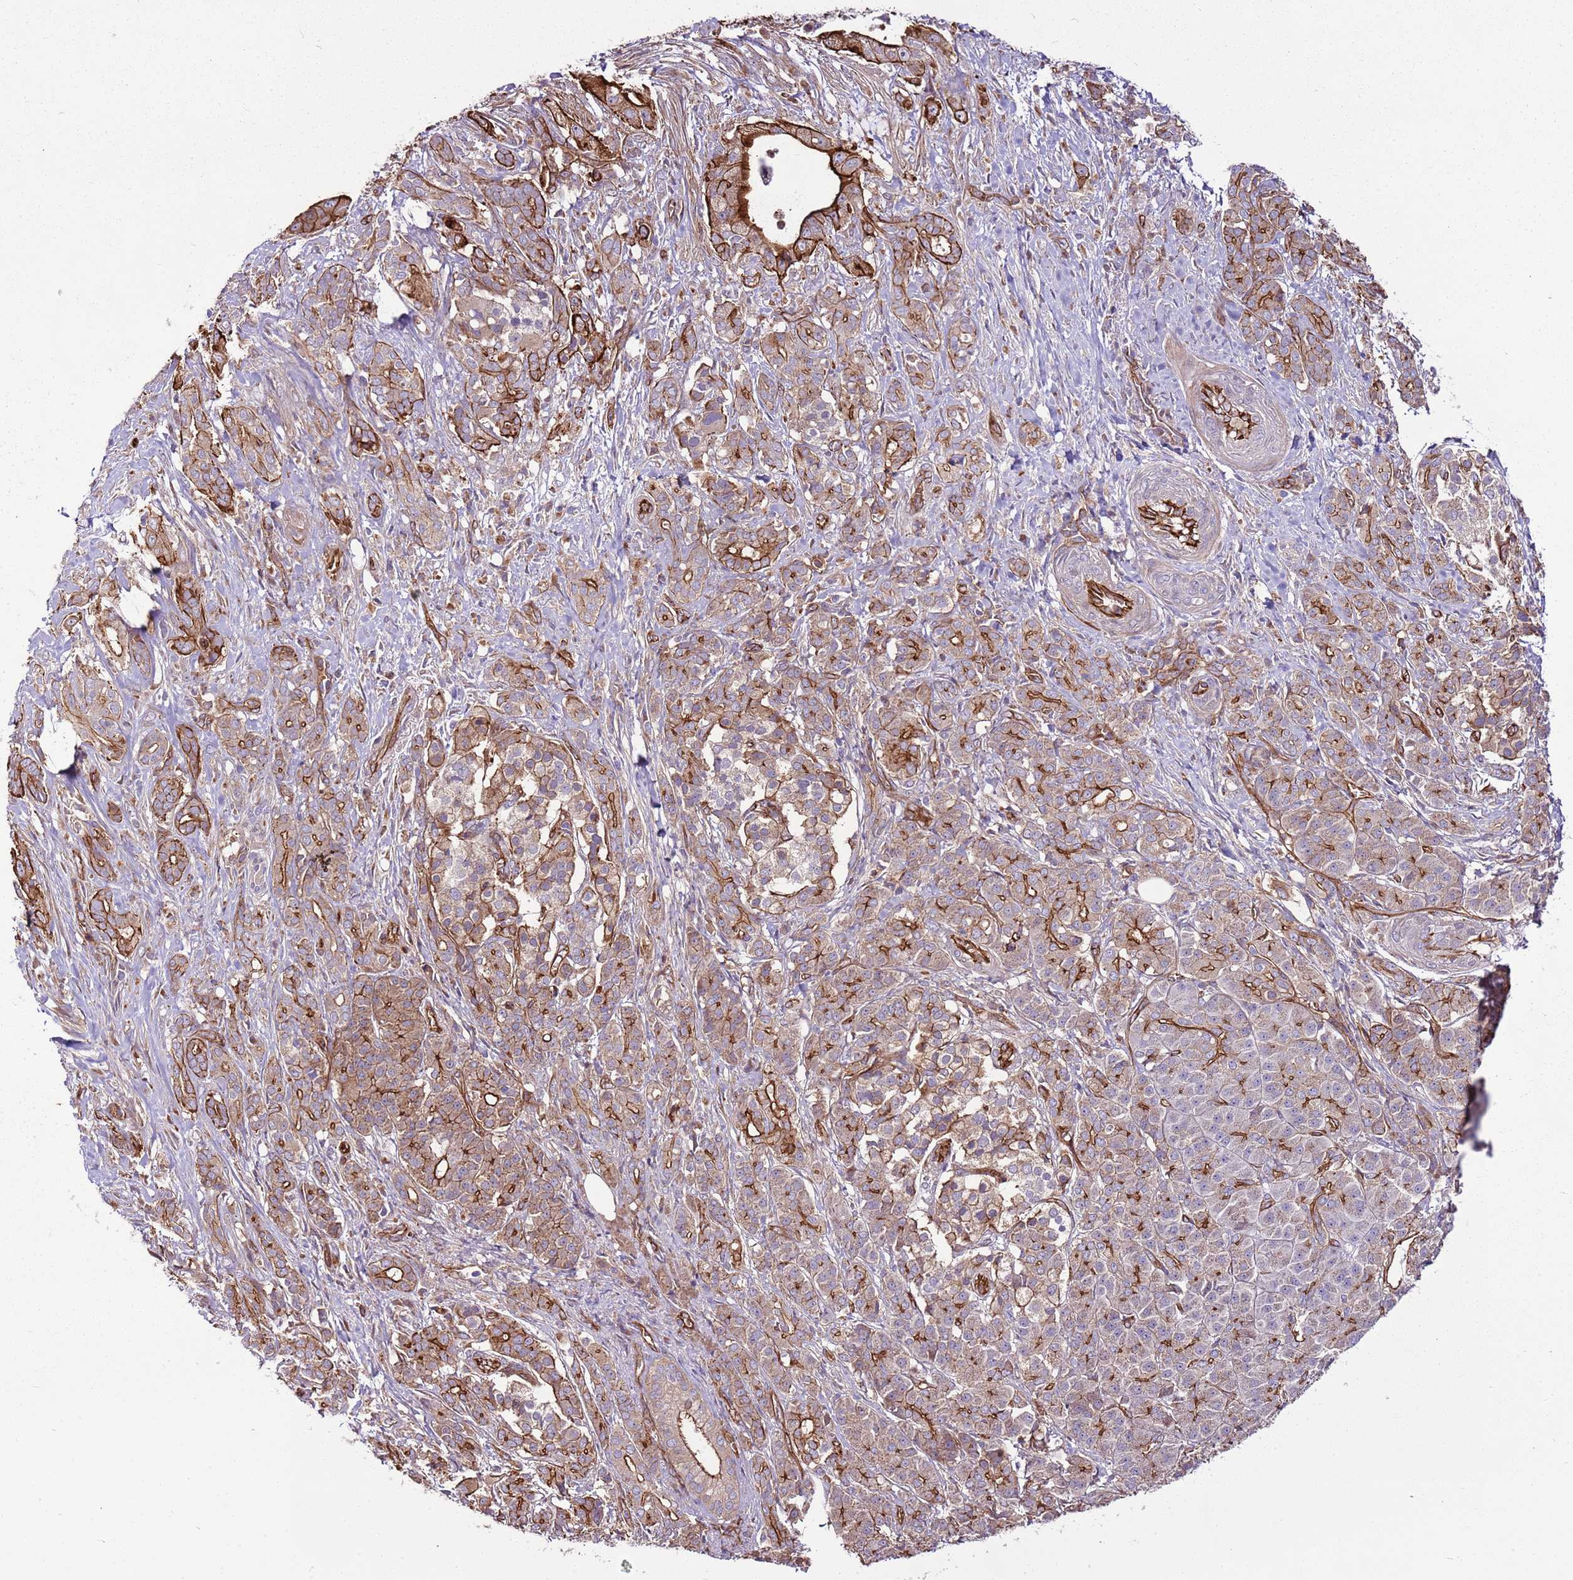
{"staining": {"intensity": "strong", "quantity": "<25%", "location": "cytoplasmic/membranous"}, "tissue": "pancreatic cancer", "cell_type": "Tumor cells", "image_type": "cancer", "snomed": [{"axis": "morphology", "description": "Adenocarcinoma, NOS"}, {"axis": "topography", "description": "Pancreas"}], "caption": "Approximately <25% of tumor cells in pancreatic cancer show strong cytoplasmic/membranous protein expression as visualized by brown immunohistochemical staining.", "gene": "ZNF827", "patient": {"sex": "male", "age": 57}}